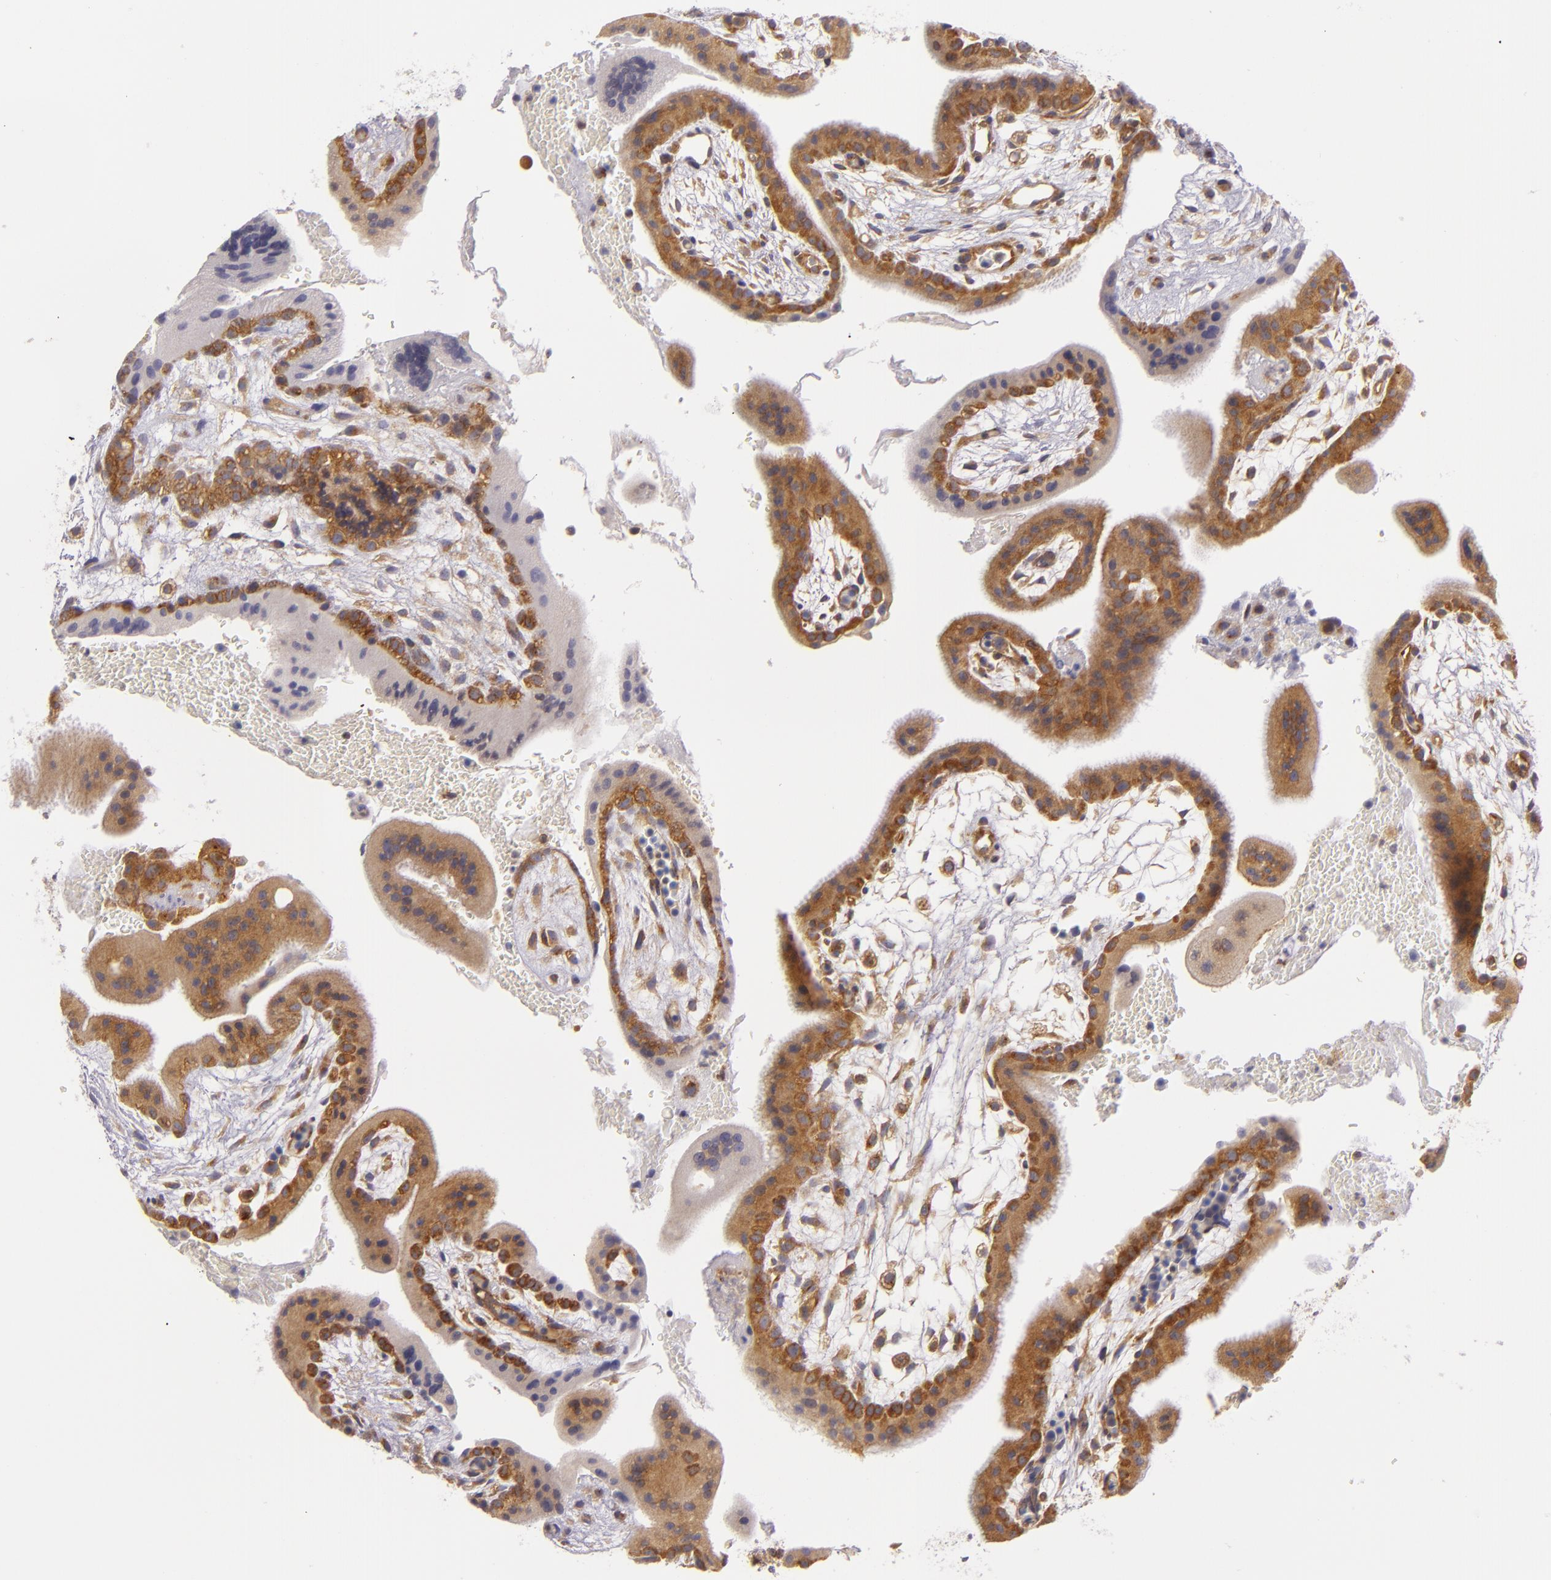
{"staining": {"intensity": "weak", "quantity": "25%-75%", "location": "cytoplasmic/membranous"}, "tissue": "placenta", "cell_type": "Decidual cells", "image_type": "normal", "snomed": [{"axis": "morphology", "description": "Normal tissue, NOS"}, {"axis": "topography", "description": "Placenta"}], "caption": "High-magnification brightfield microscopy of unremarkable placenta stained with DAB (3,3'-diaminobenzidine) (brown) and counterstained with hematoxylin (blue). decidual cells exhibit weak cytoplasmic/membranous staining is identified in approximately25%-75% of cells.", "gene": "UPF3B", "patient": {"sex": "female", "age": 35}}